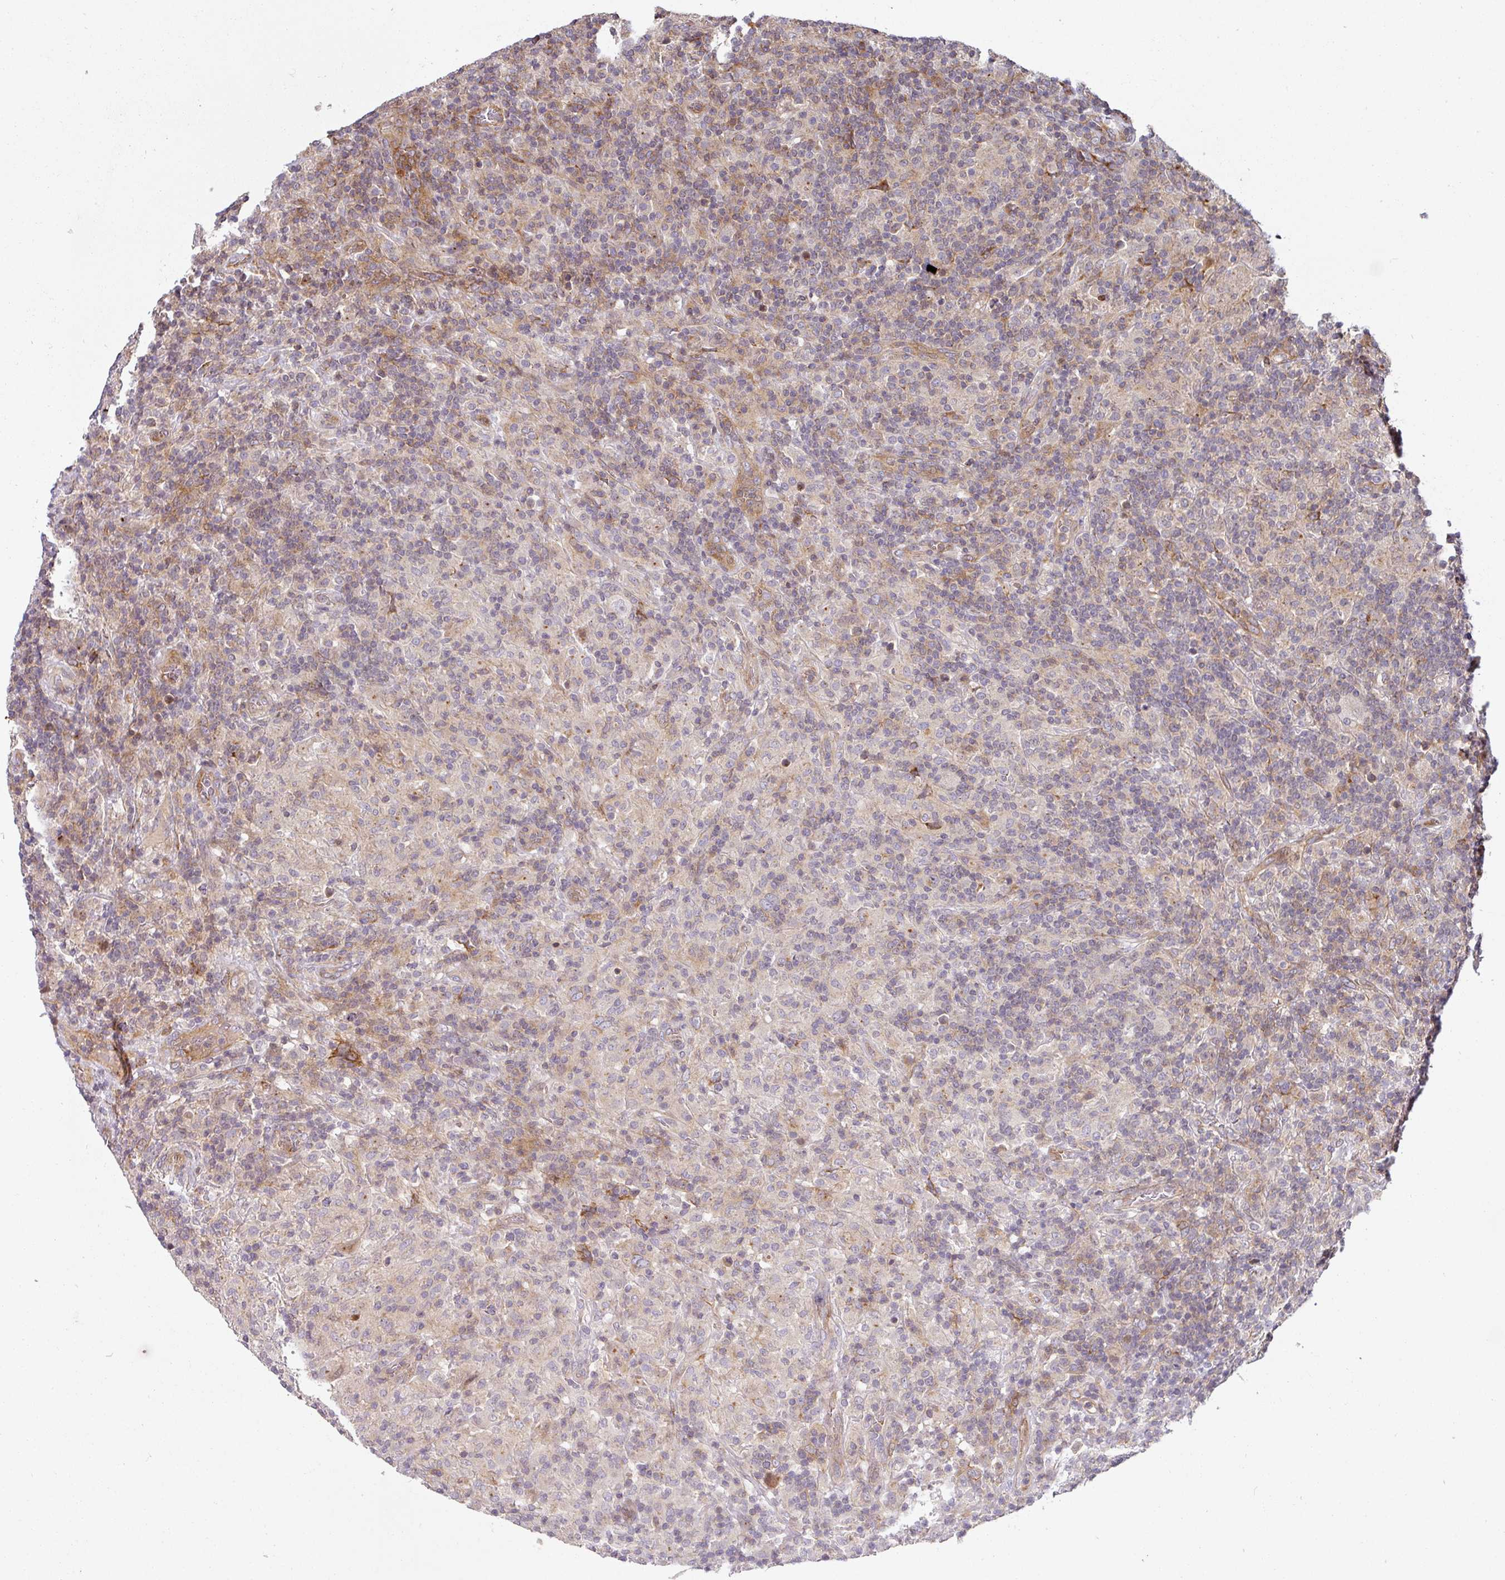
{"staining": {"intensity": "negative", "quantity": "none", "location": "none"}, "tissue": "lymphoma", "cell_type": "Tumor cells", "image_type": "cancer", "snomed": [{"axis": "morphology", "description": "Hodgkin's disease, NOS"}, {"axis": "topography", "description": "Lymph node"}], "caption": "Micrograph shows no significant protein expression in tumor cells of Hodgkin's disease.", "gene": "CASP2", "patient": {"sex": "male", "age": 70}}